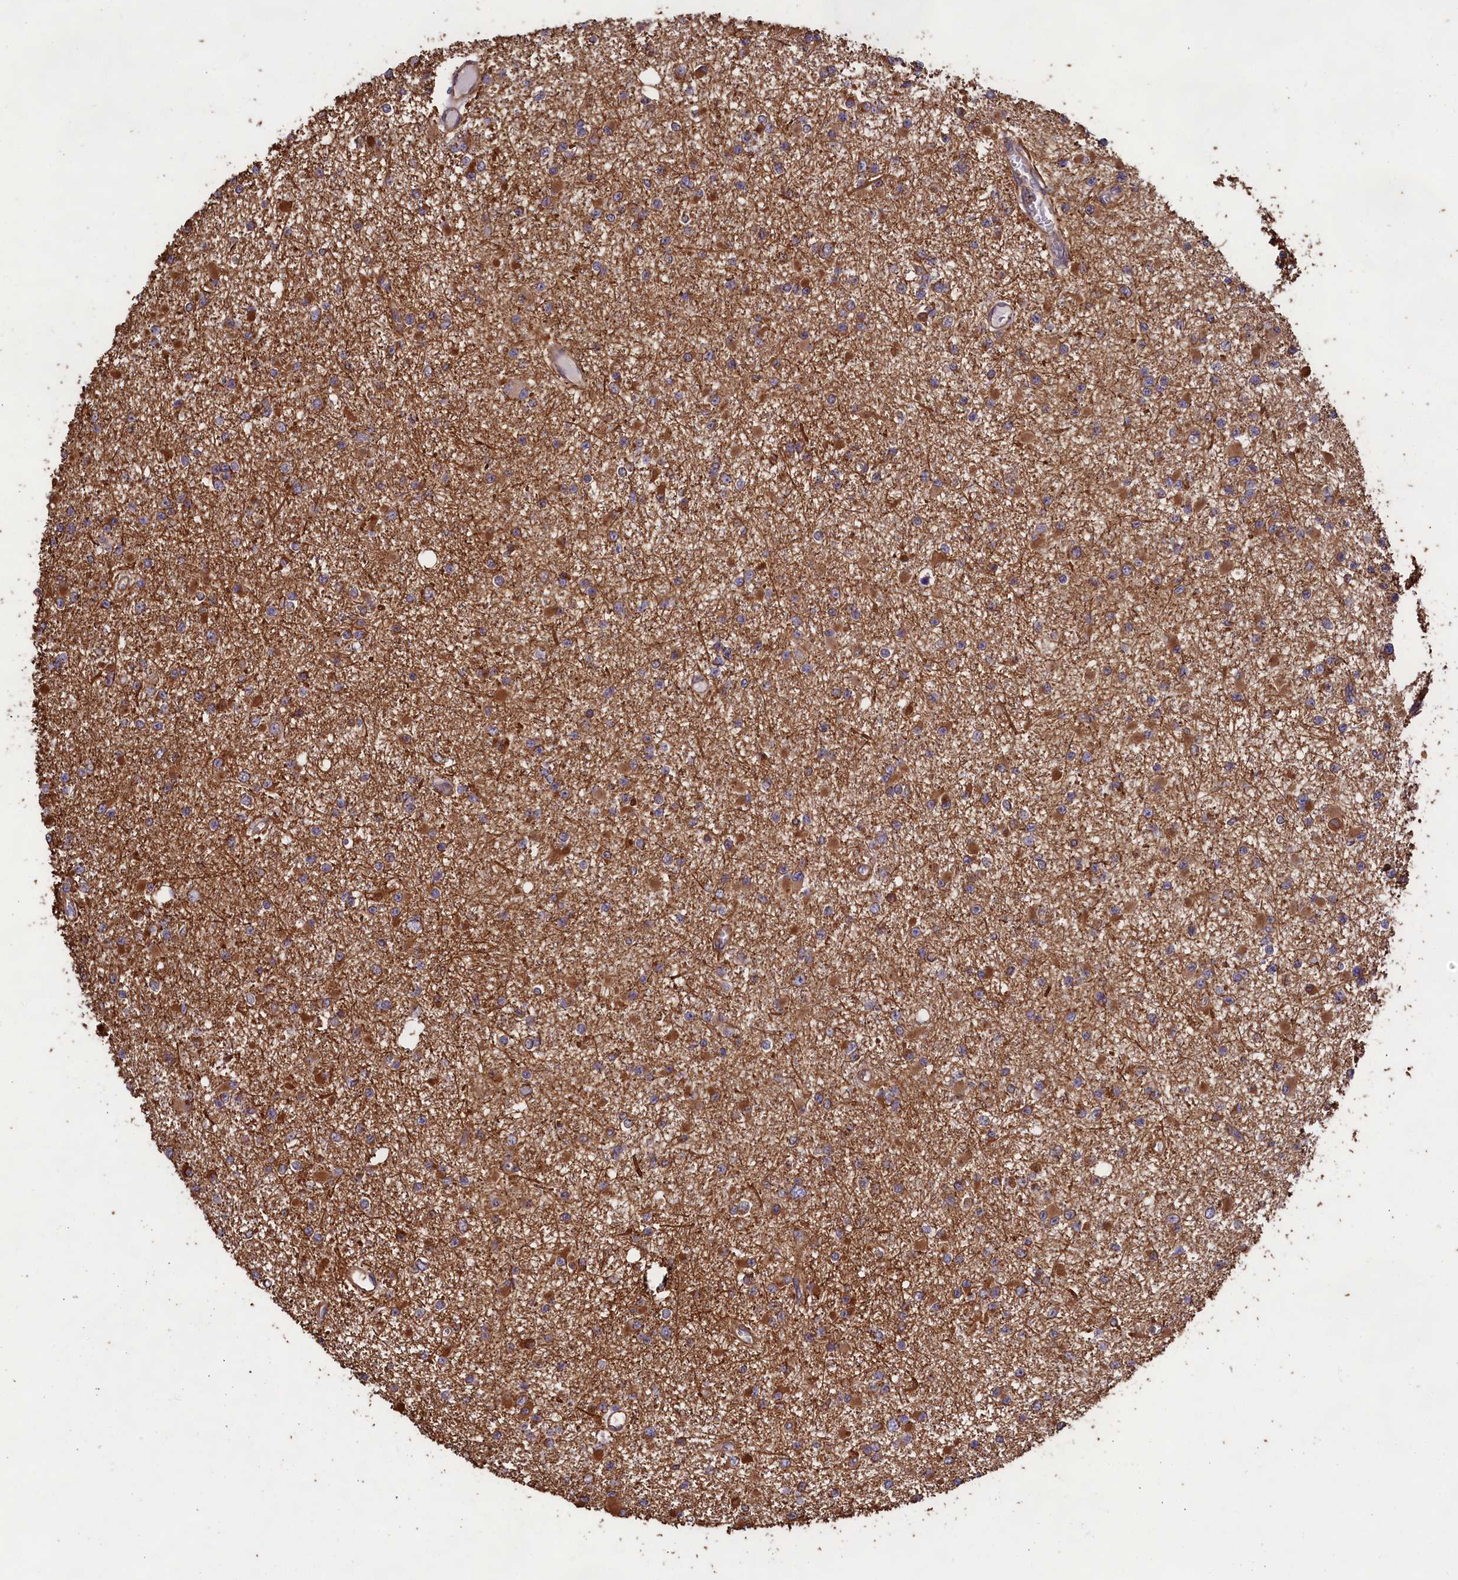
{"staining": {"intensity": "moderate", "quantity": "25%-75%", "location": "cytoplasmic/membranous"}, "tissue": "glioma", "cell_type": "Tumor cells", "image_type": "cancer", "snomed": [{"axis": "morphology", "description": "Glioma, malignant, Low grade"}, {"axis": "topography", "description": "Brain"}], "caption": "Moderate cytoplasmic/membranous protein expression is appreciated in about 25%-75% of tumor cells in glioma.", "gene": "CCDC124", "patient": {"sex": "female", "age": 22}}